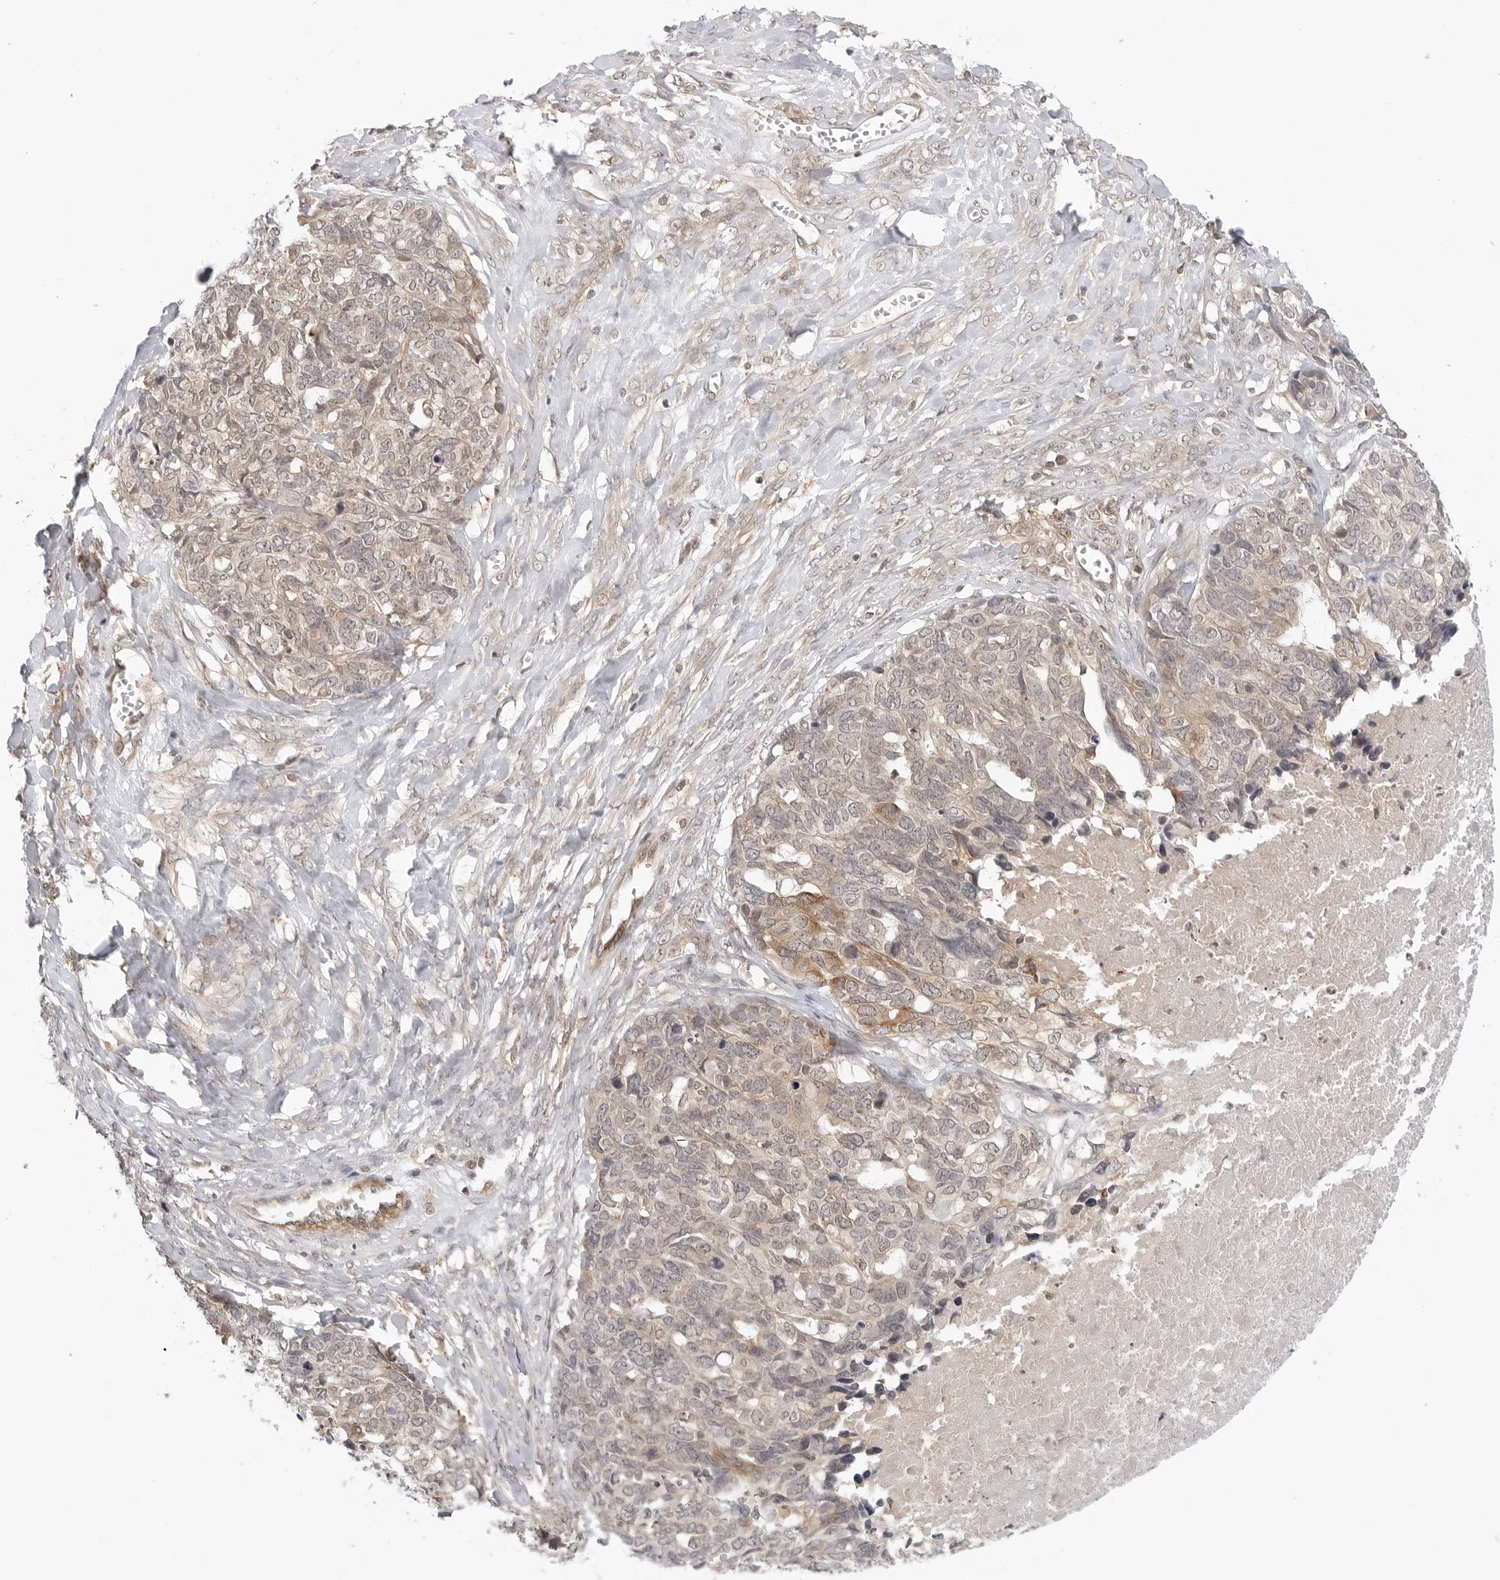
{"staining": {"intensity": "moderate", "quantity": "<25%", "location": "cytoplasmic/membranous"}, "tissue": "ovarian cancer", "cell_type": "Tumor cells", "image_type": "cancer", "snomed": [{"axis": "morphology", "description": "Cystadenocarcinoma, serous, NOS"}, {"axis": "topography", "description": "Ovary"}], "caption": "Protein staining of serous cystadenocarcinoma (ovarian) tissue reveals moderate cytoplasmic/membranous staining in about <25% of tumor cells.", "gene": "MAP2K5", "patient": {"sex": "female", "age": 79}}